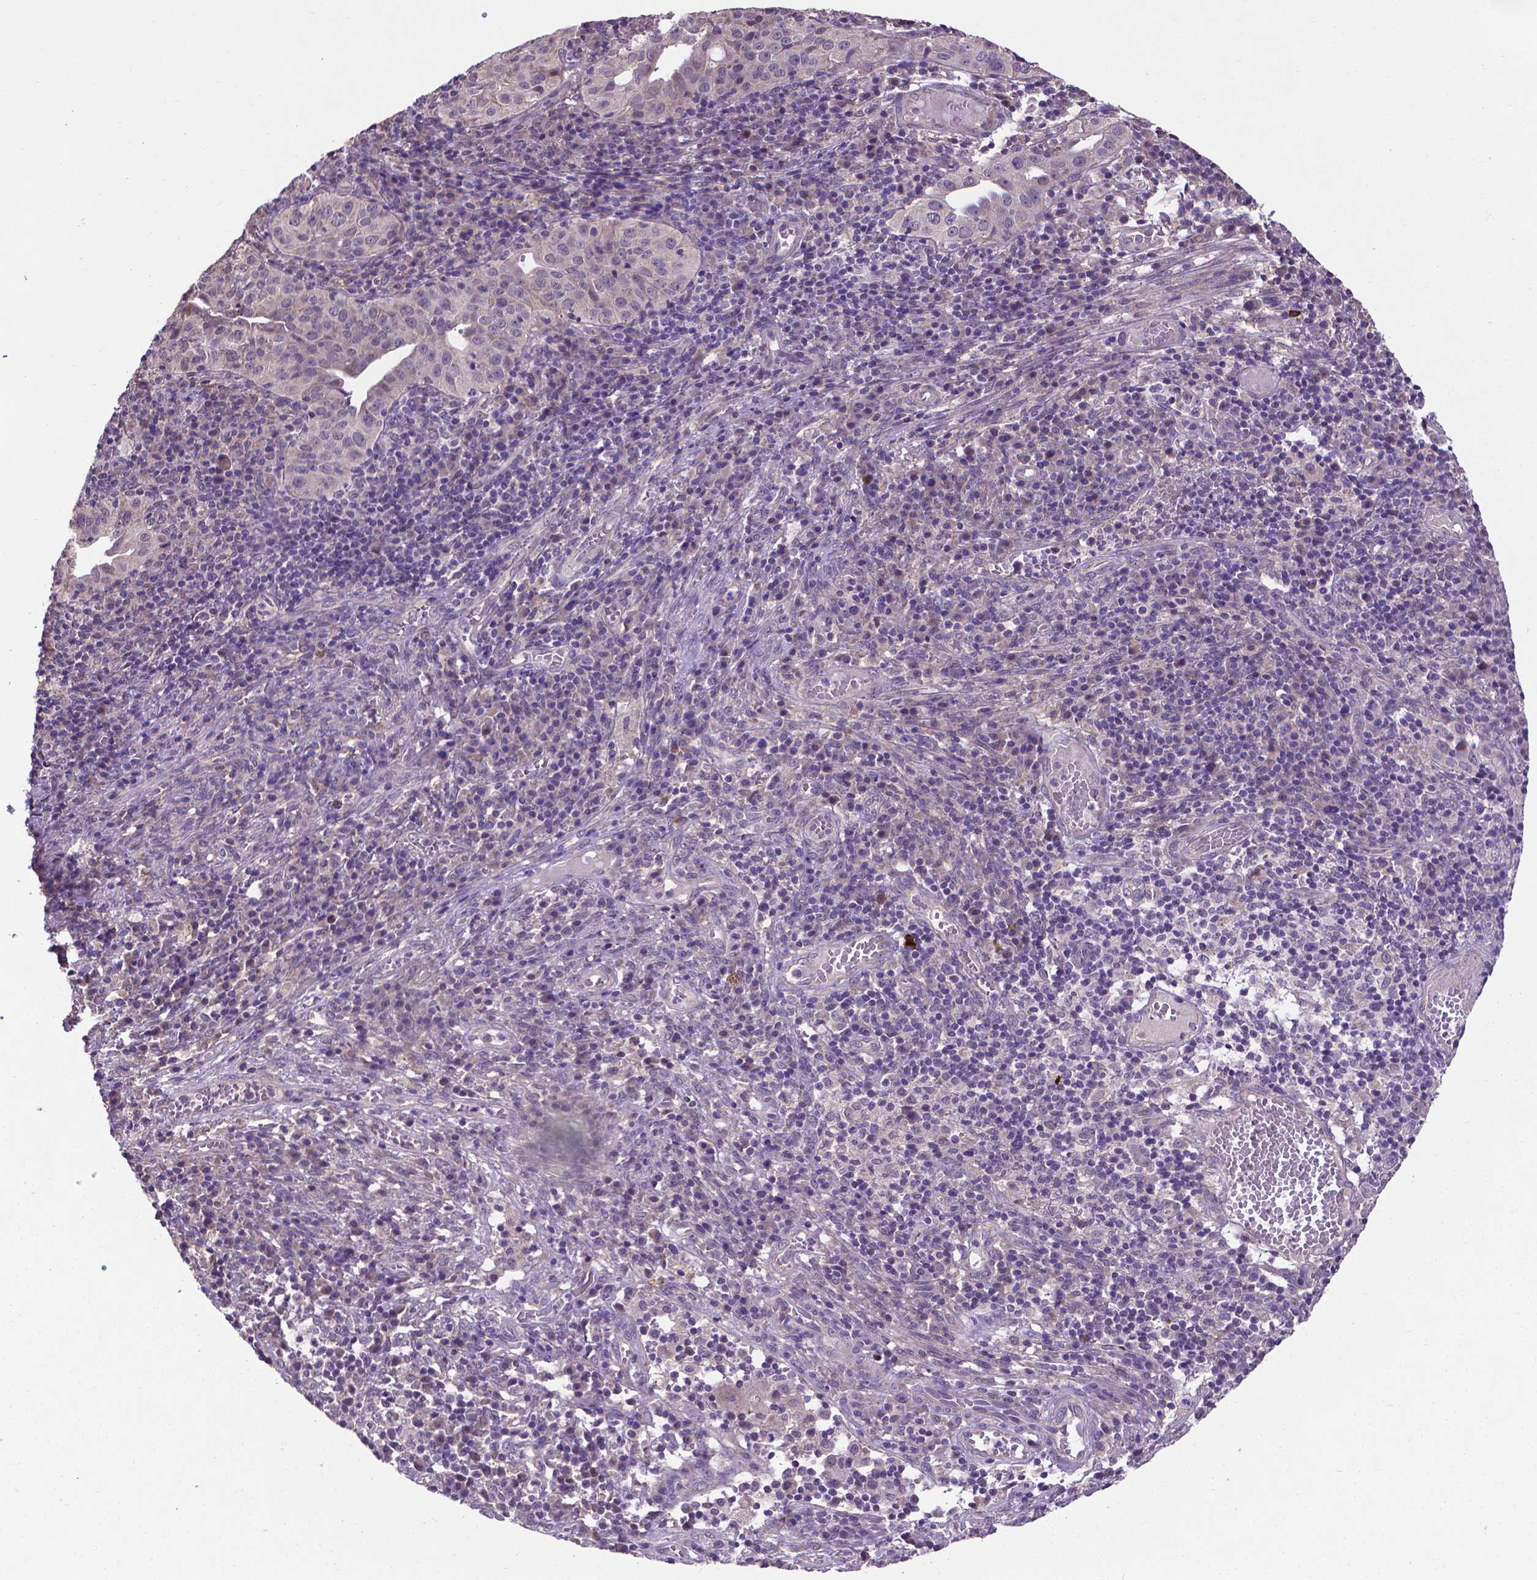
{"staining": {"intensity": "negative", "quantity": "none", "location": "none"}, "tissue": "cervical cancer", "cell_type": "Tumor cells", "image_type": "cancer", "snomed": [{"axis": "morphology", "description": "Squamous cell carcinoma, NOS"}, {"axis": "topography", "description": "Cervix"}], "caption": "High power microscopy image of an immunohistochemistry (IHC) image of squamous cell carcinoma (cervical), revealing no significant staining in tumor cells. (DAB IHC with hematoxylin counter stain).", "gene": "GPR63", "patient": {"sex": "female", "age": 39}}